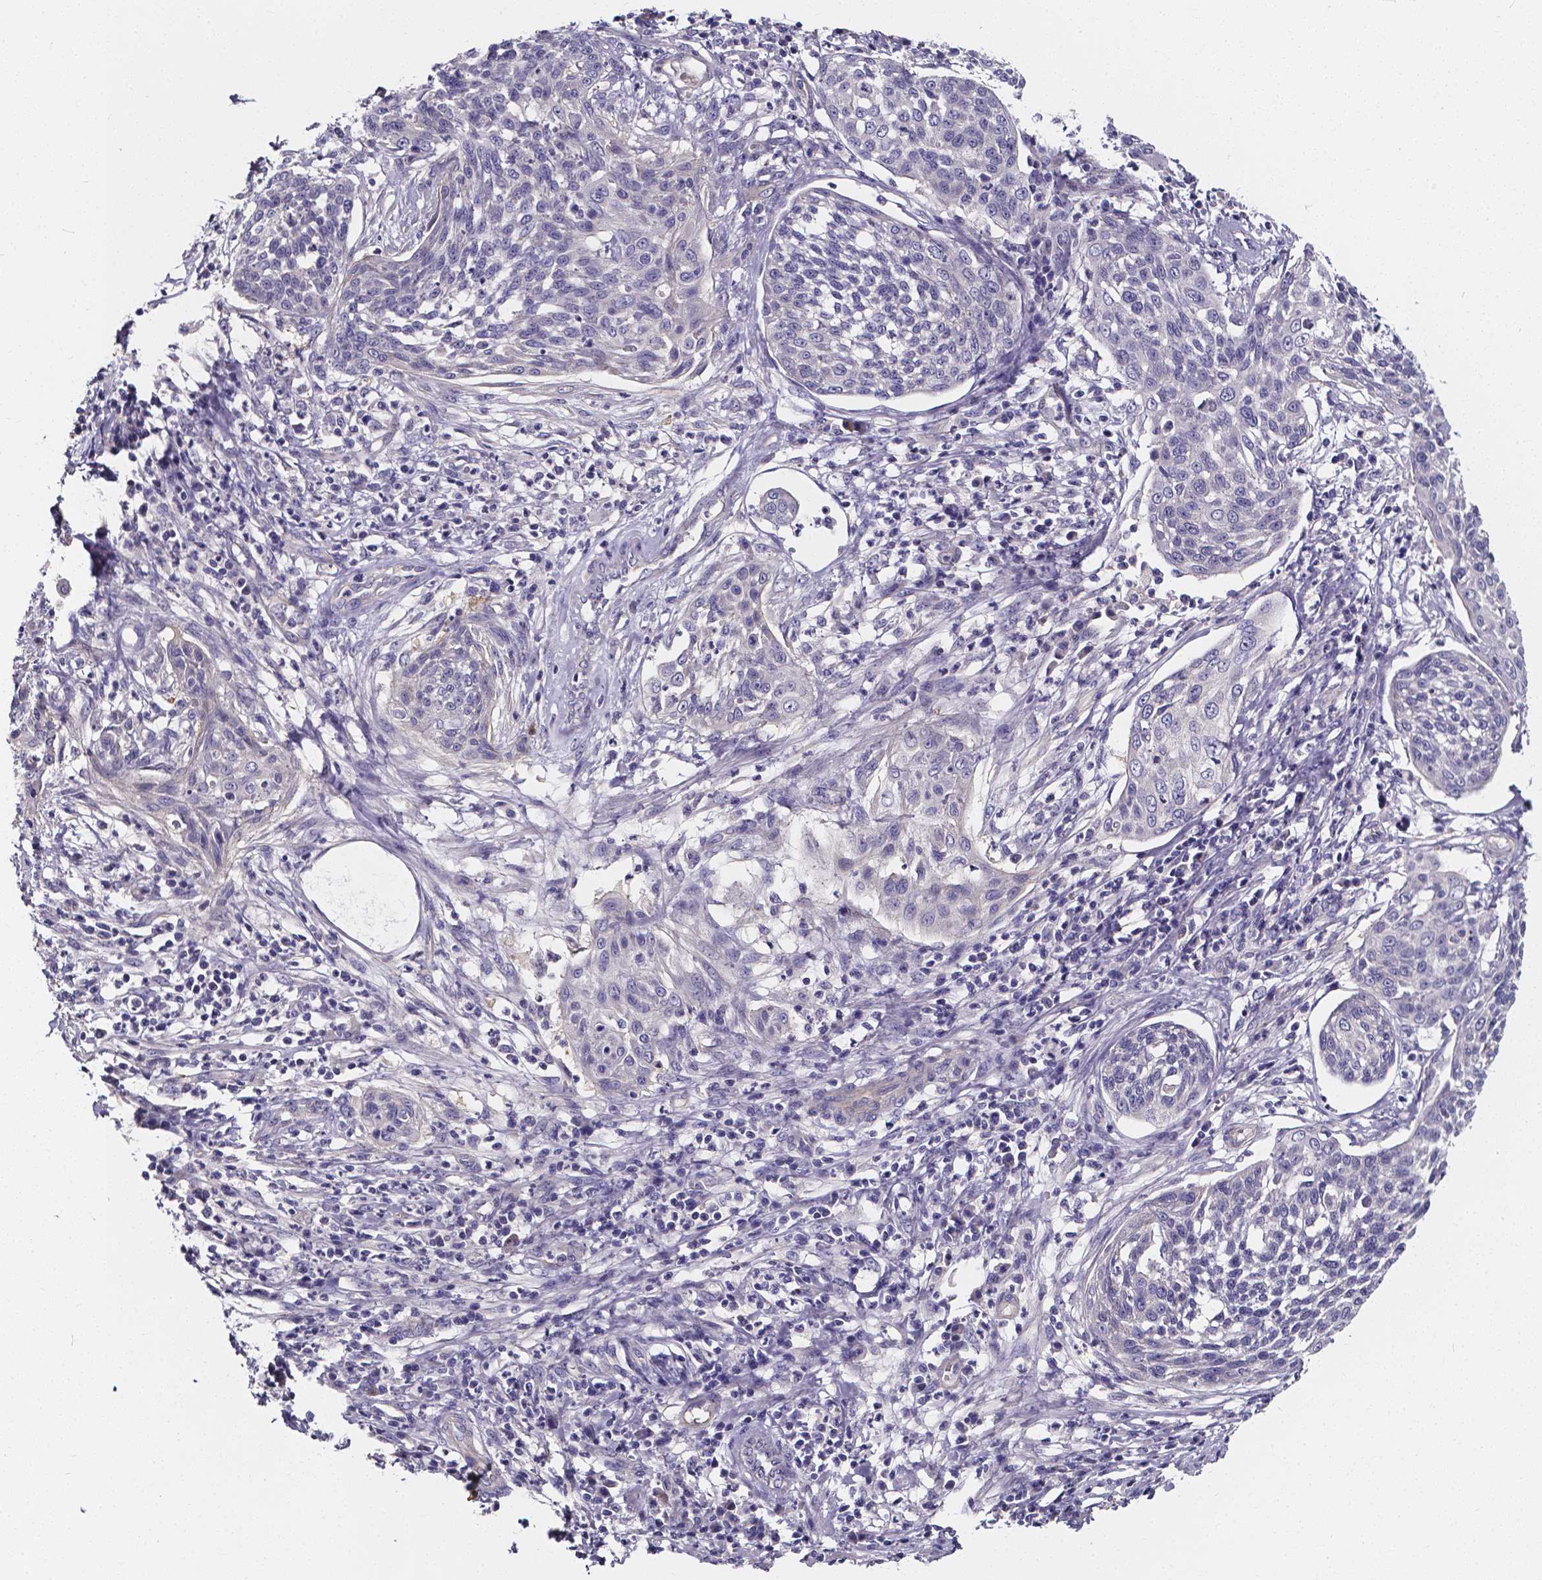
{"staining": {"intensity": "negative", "quantity": "none", "location": "none"}, "tissue": "cervical cancer", "cell_type": "Tumor cells", "image_type": "cancer", "snomed": [{"axis": "morphology", "description": "Squamous cell carcinoma, NOS"}, {"axis": "topography", "description": "Cervix"}], "caption": "IHC of human cervical cancer (squamous cell carcinoma) shows no staining in tumor cells.", "gene": "CACNG8", "patient": {"sex": "female", "age": 34}}